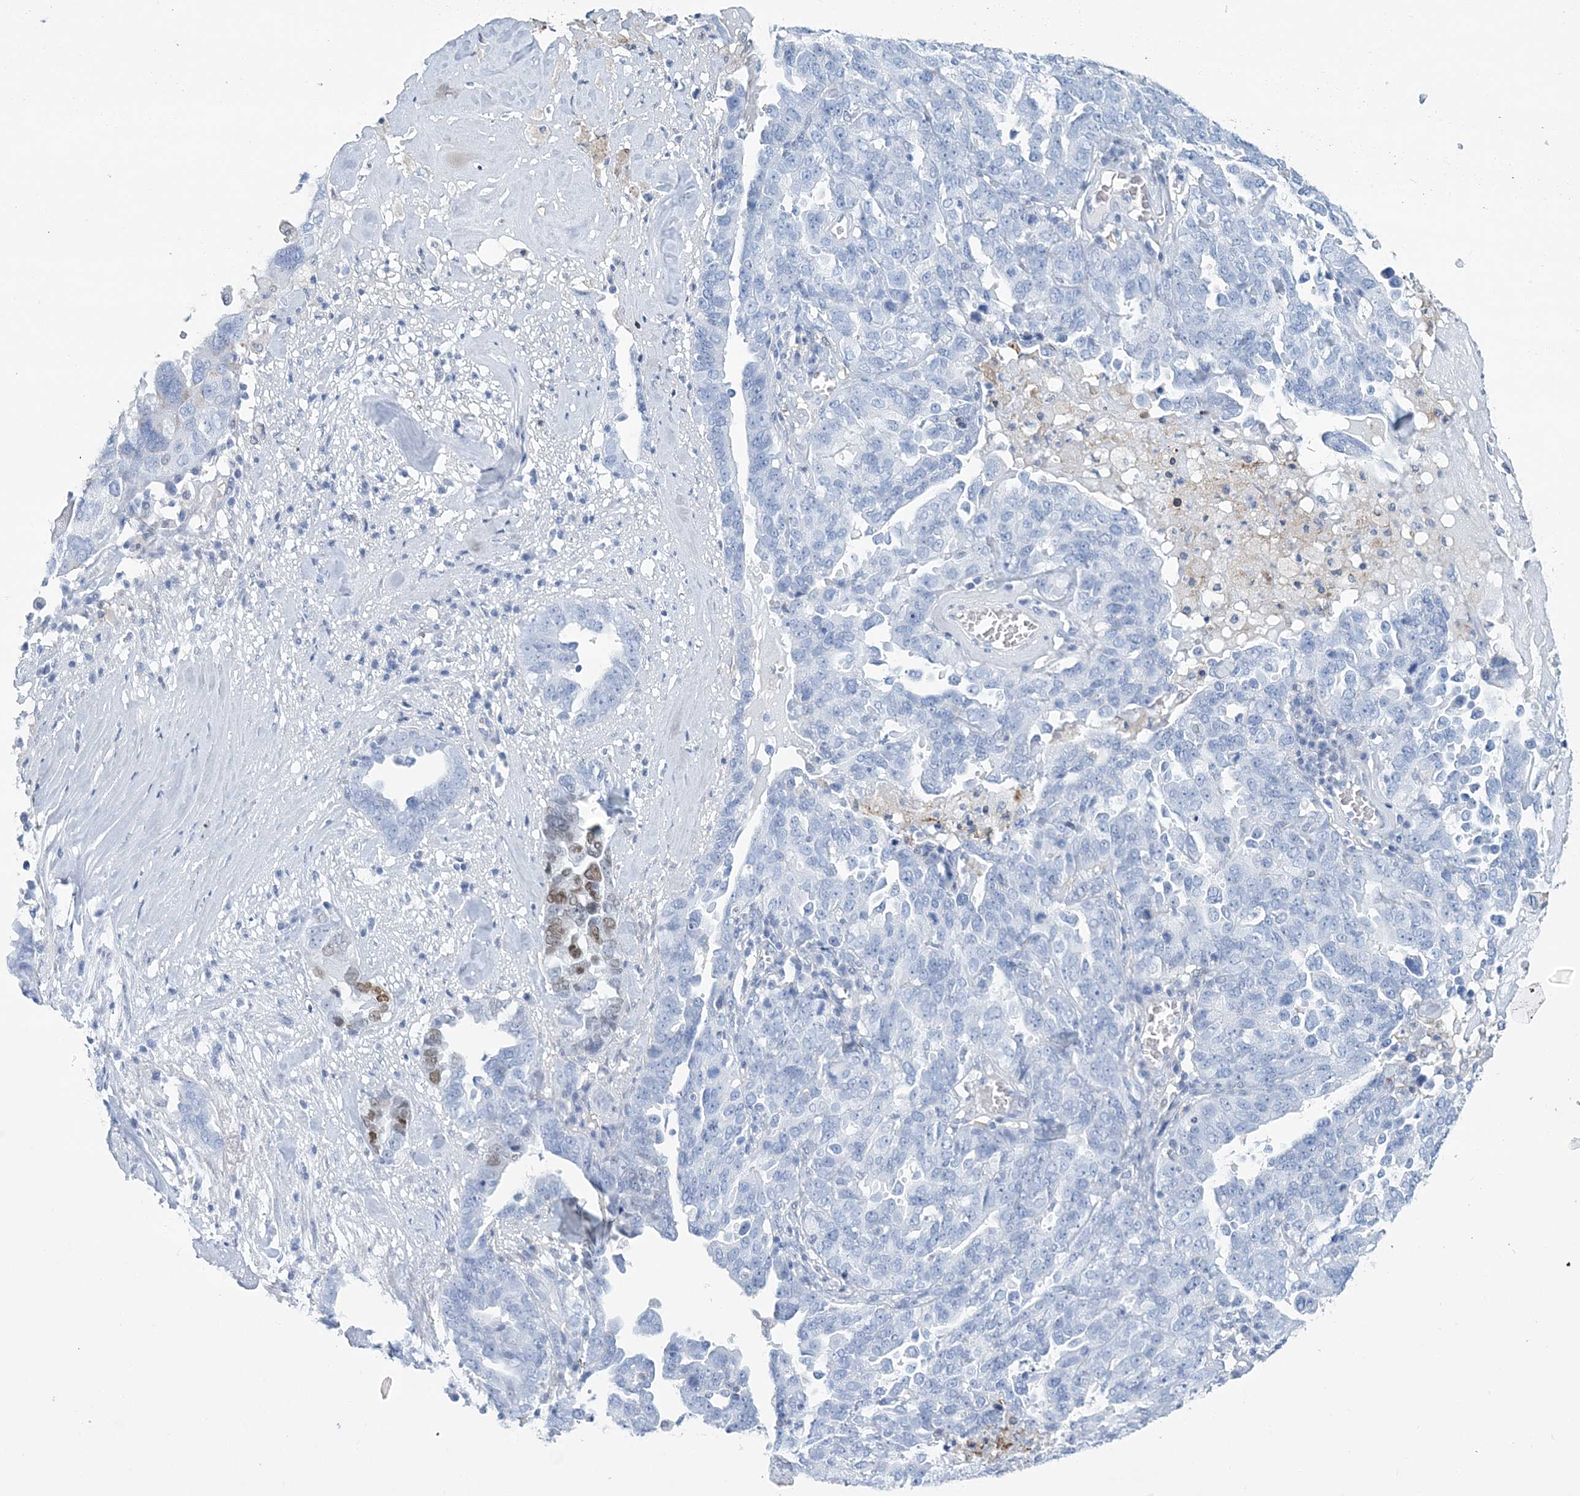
{"staining": {"intensity": "moderate", "quantity": "<25%", "location": "nuclear"}, "tissue": "ovarian cancer", "cell_type": "Tumor cells", "image_type": "cancer", "snomed": [{"axis": "morphology", "description": "Carcinoma, endometroid"}, {"axis": "topography", "description": "Ovary"}], "caption": "Protein staining displays moderate nuclear expression in about <25% of tumor cells in endometroid carcinoma (ovarian).", "gene": "NKX6-1", "patient": {"sex": "female", "age": 62}}